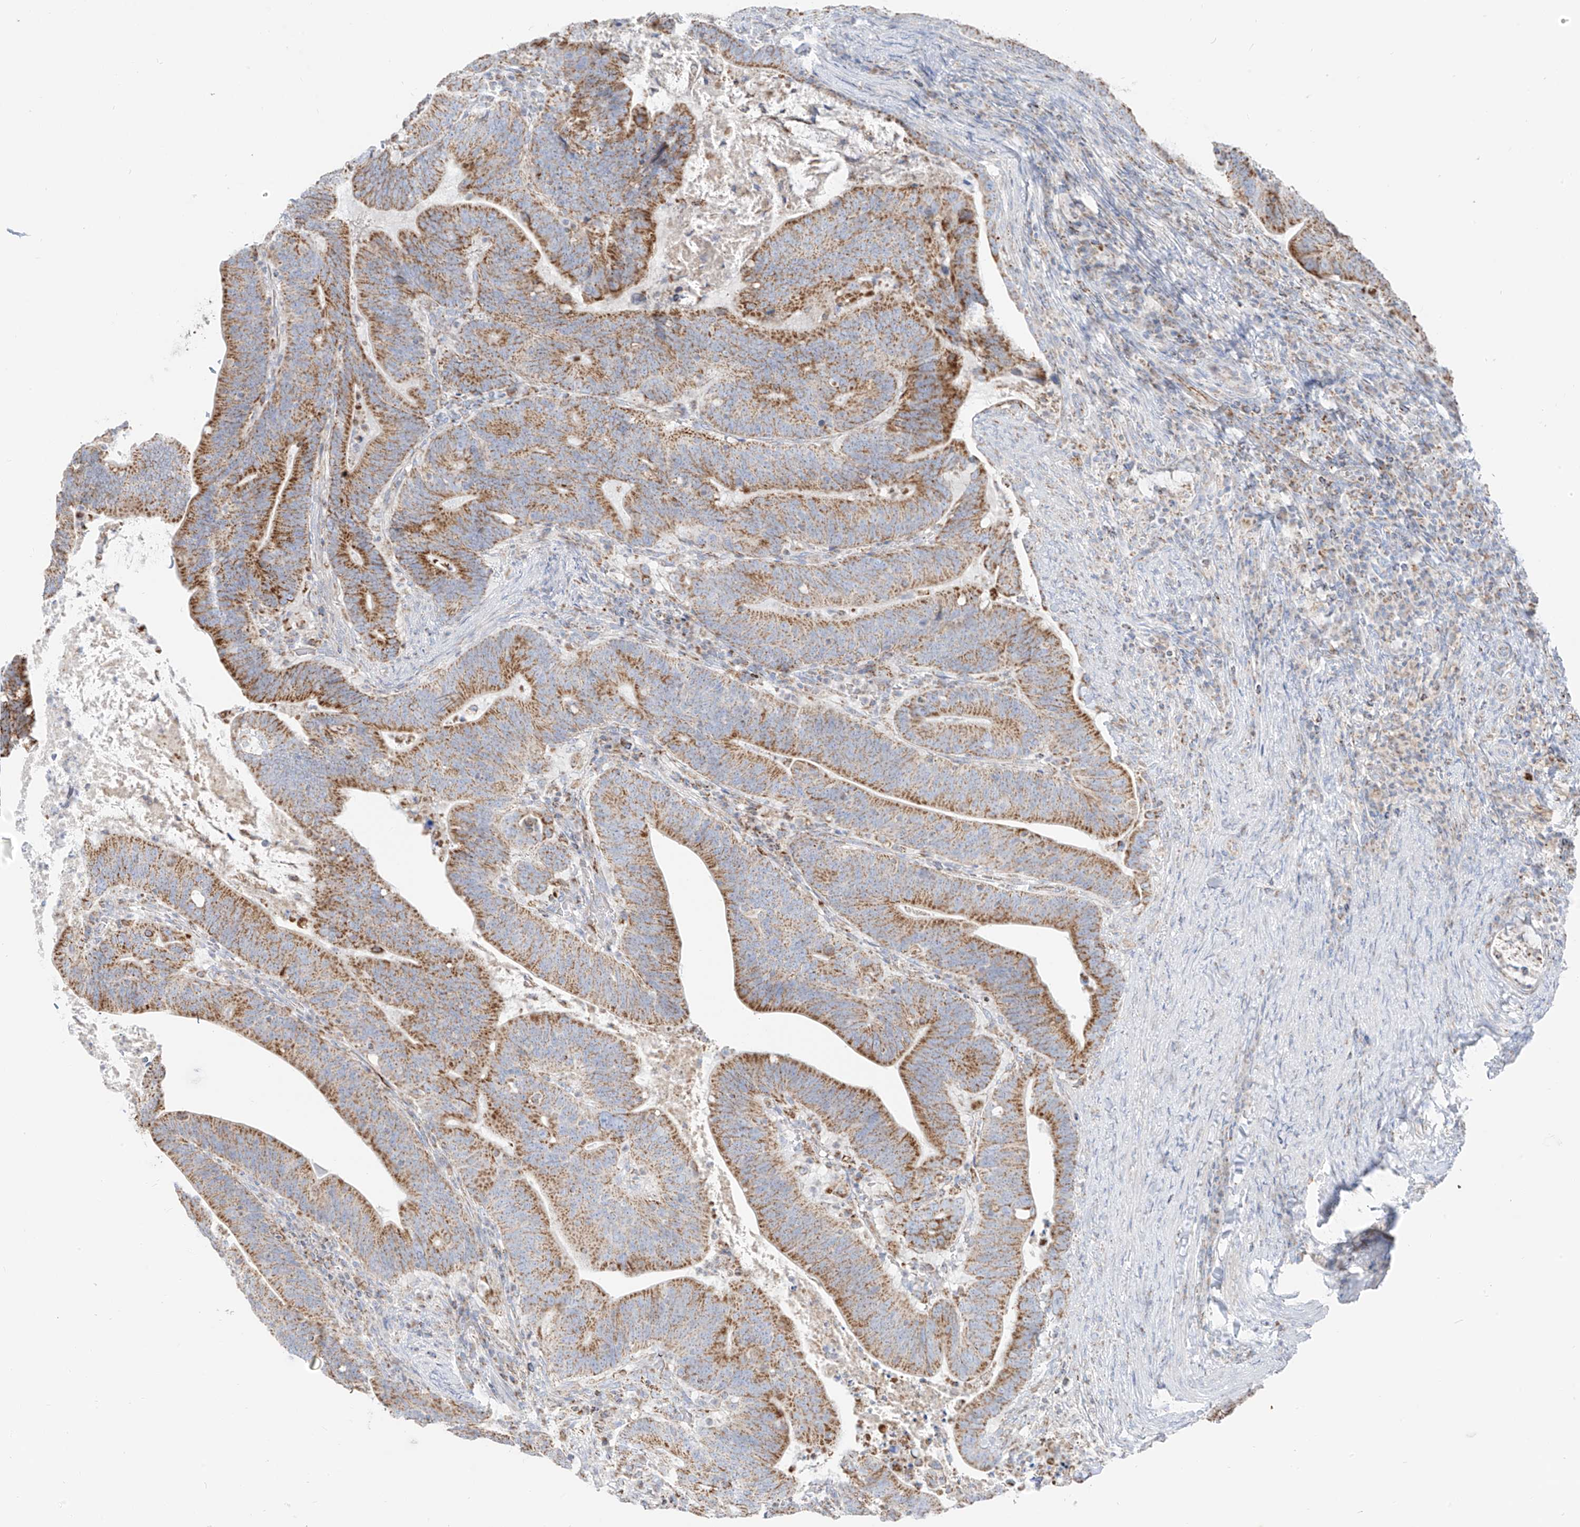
{"staining": {"intensity": "moderate", "quantity": ">75%", "location": "cytoplasmic/membranous"}, "tissue": "colorectal cancer", "cell_type": "Tumor cells", "image_type": "cancer", "snomed": [{"axis": "morphology", "description": "Adenocarcinoma, NOS"}, {"axis": "topography", "description": "Colon"}], "caption": "This photomicrograph displays colorectal adenocarcinoma stained with IHC to label a protein in brown. The cytoplasmic/membranous of tumor cells show moderate positivity for the protein. Nuclei are counter-stained blue.", "gene": "ETHE1", "patient": {"sex": "female", "age": 66}}